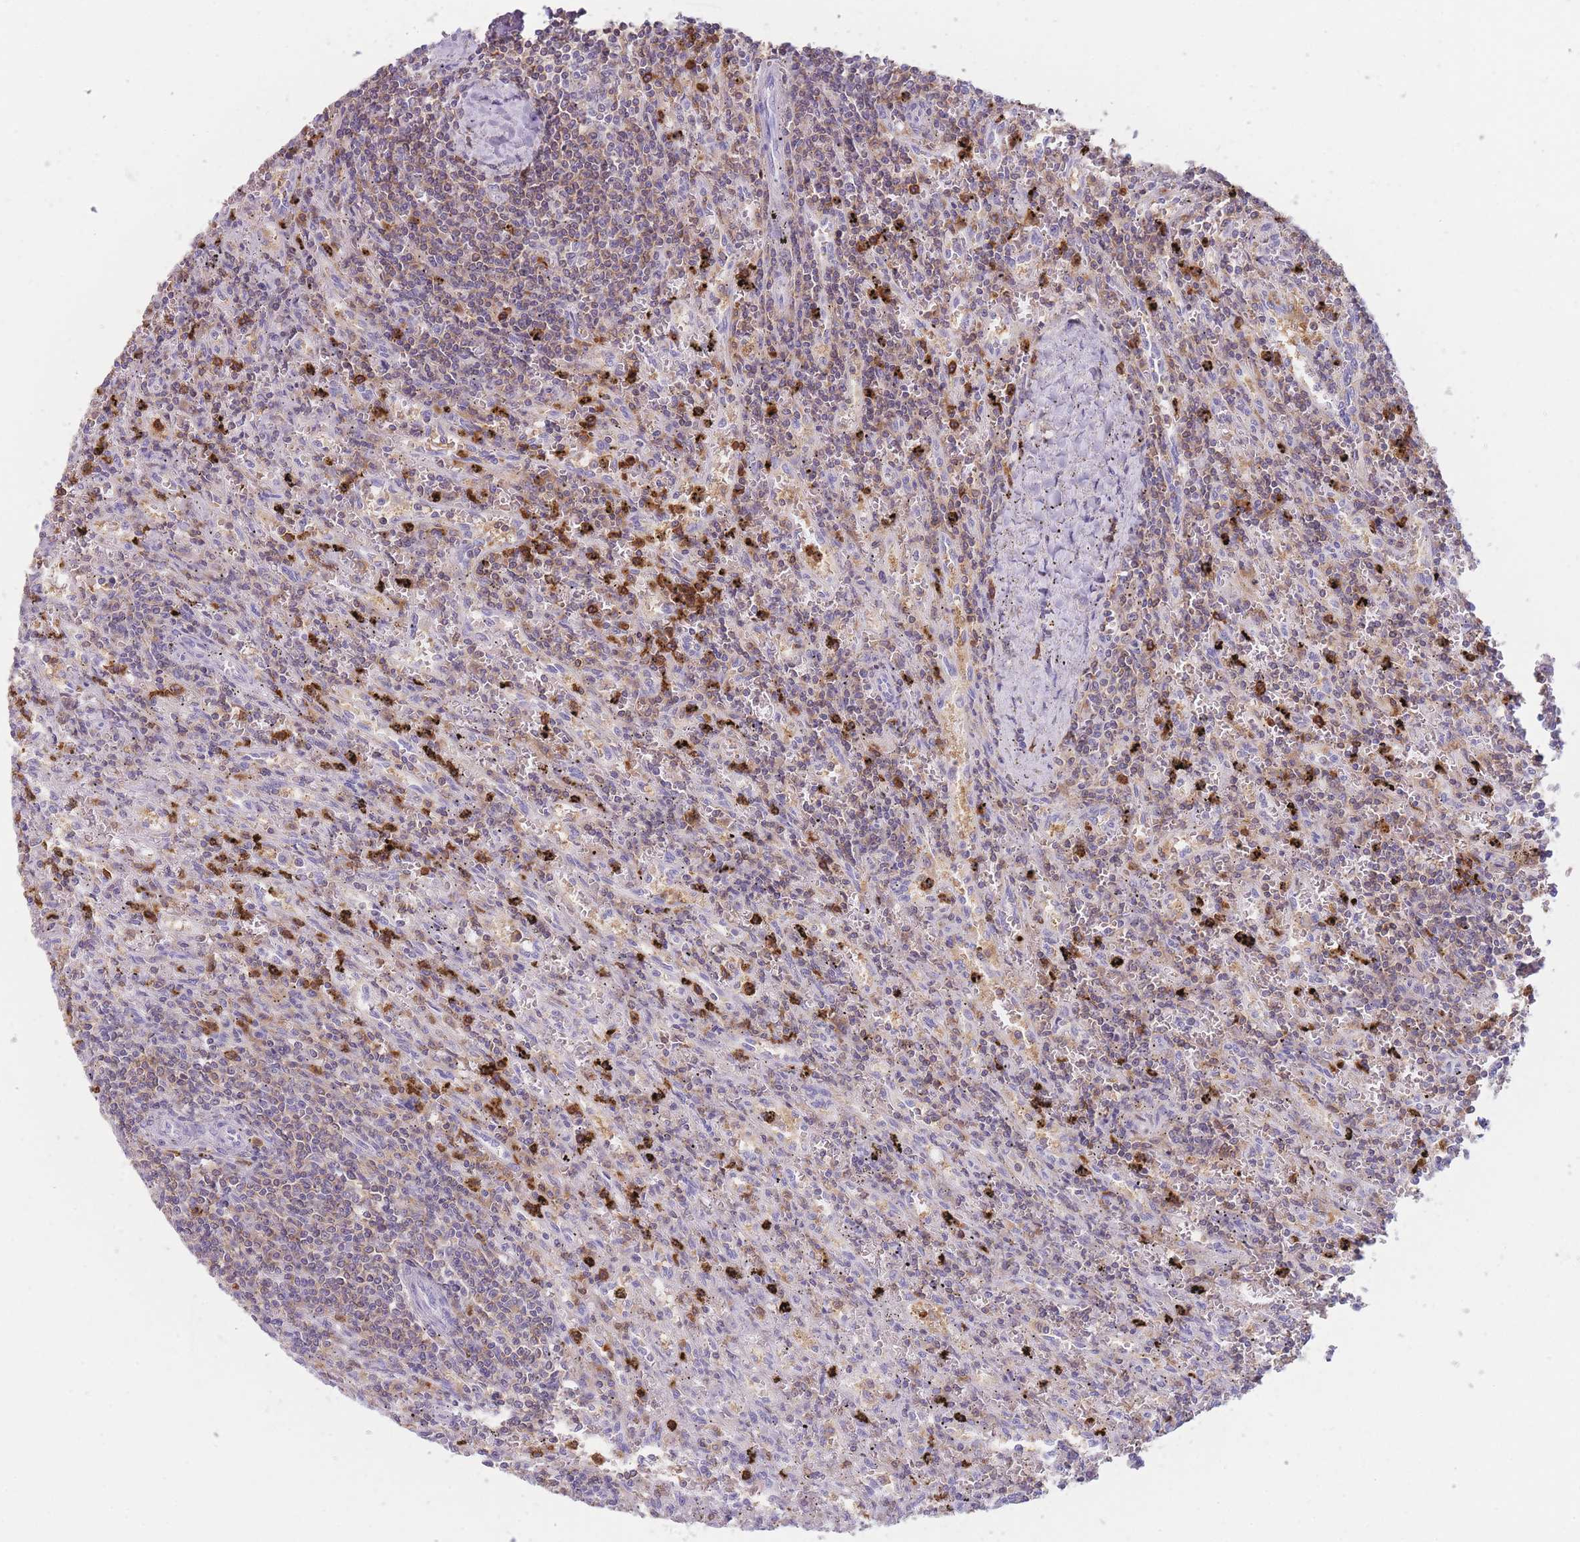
{"staining": {"intensity": "weak", "quantity": "<25%", "location": "cytoplasmic/membranous"}, "tissue": "lymphoma", "cell_type": "Tumor cells", "image_type": "cancer", "snomed": [{"axis": "morphology", "description": "Malignant lymphoma, non-Hodgkin's type, Low grade"}, {"axis": "topography", "description": "Spleen"}], "caption": "This is an immunohistochemistry (IHC) micrograph of malignant lymphoma, non-Hodgkin's type (low-grade). There is no positivity in tumor cells.", "gene": "ST3GAL4", "patient": {"sex": "male", "age": 76}}